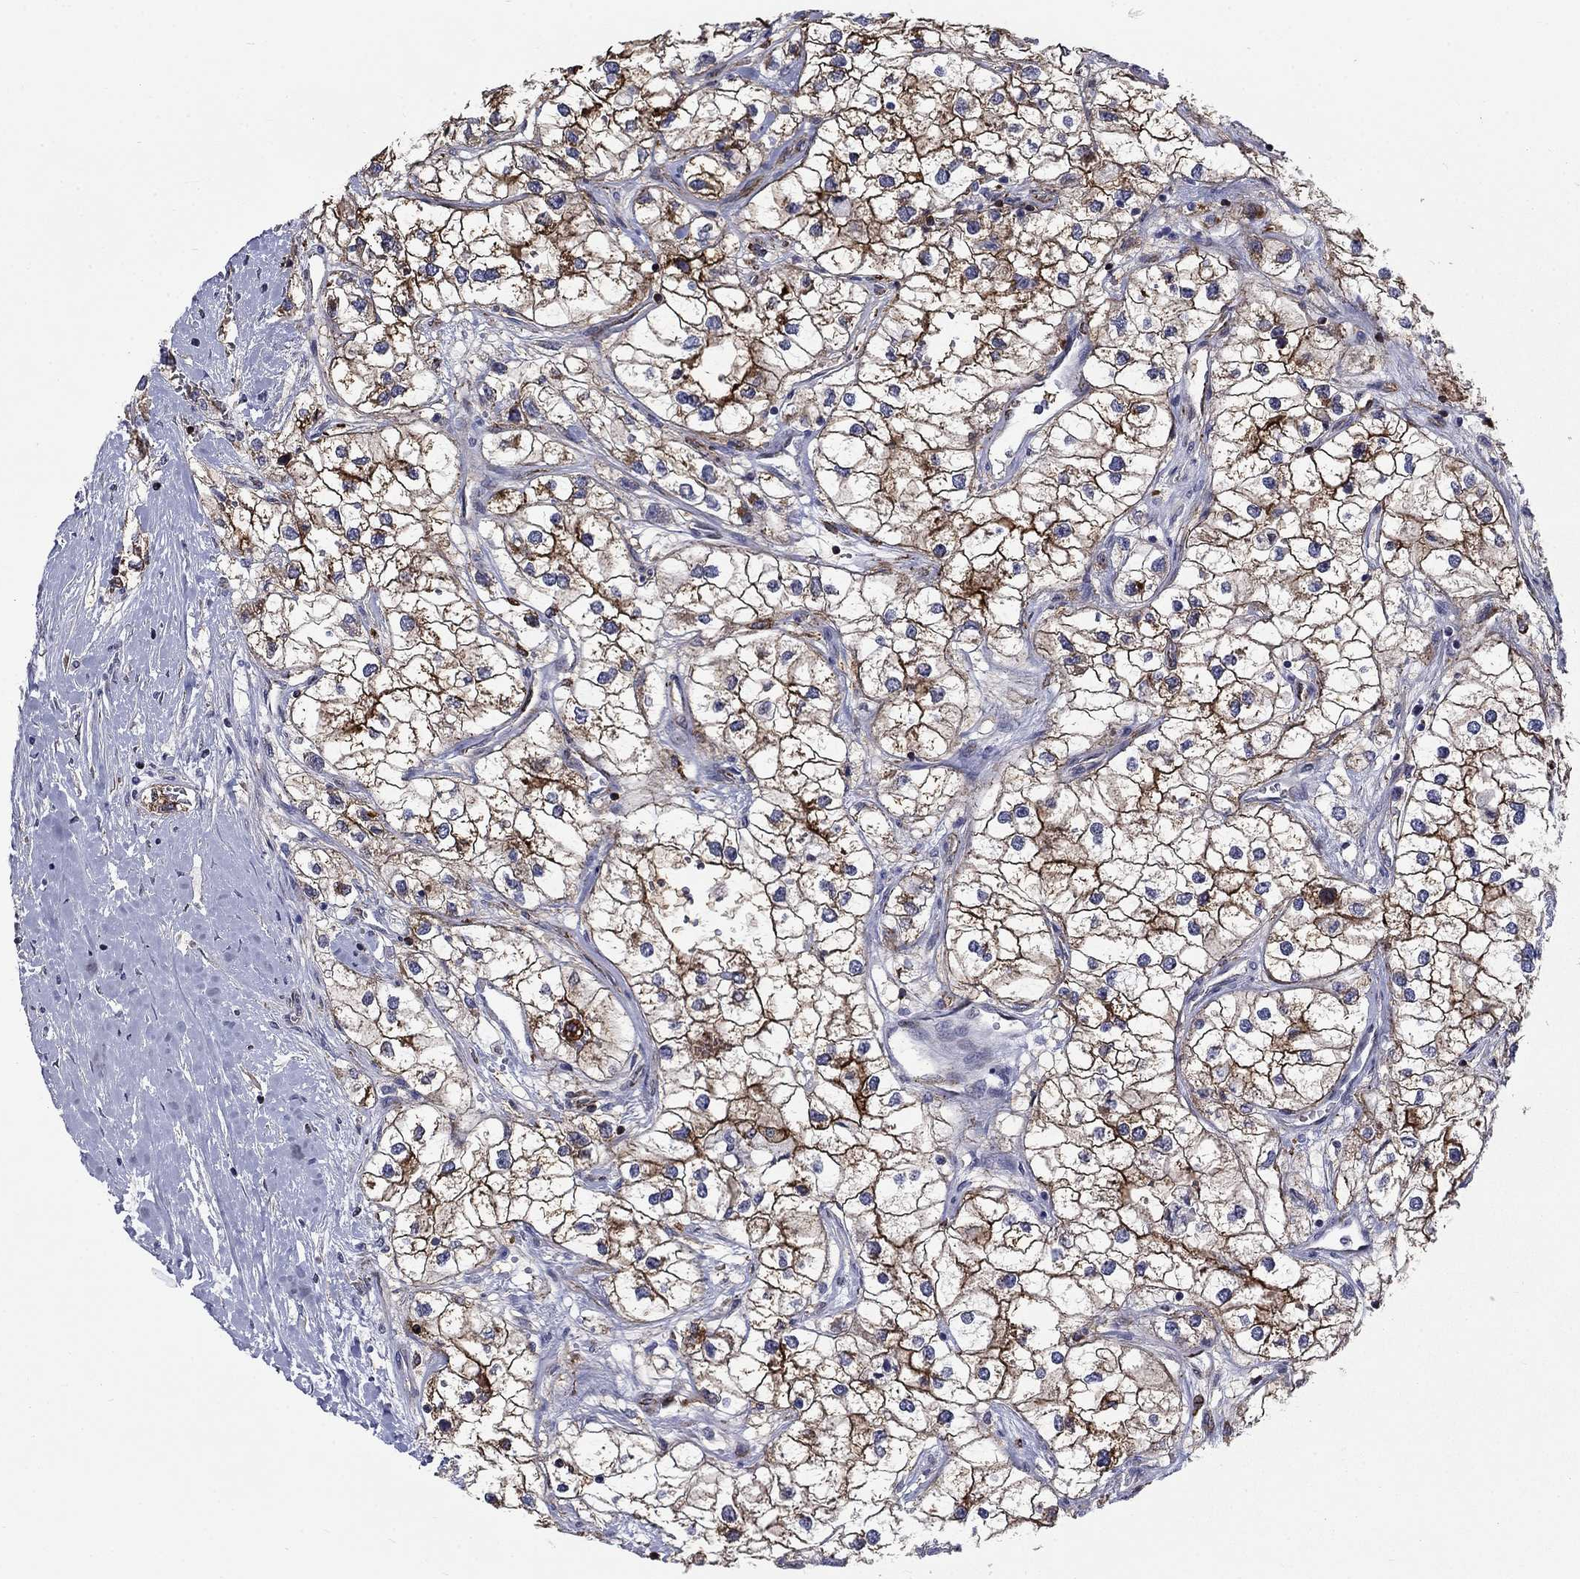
{"staining": {"intensity": "strong", "quantity": "25%-75%", "location": "cytoplasmic/membranous"}, "tissue": "renal cancer", "cell_type": "Tumor cells", "image_type": "cancer", "snomed": [{"axis": "morphology", "description": "Adenocarcinoma, NOS"}, {"axis": "topography", "description": "Kidney"}], "caption": "DAB immunohistochemical staining of human renal cancer reveals strong cytoplasmic/membranous protein expression in approximately 25%-75% of tumor cells.", "gene": "SLC1A1", "patient": {"sex": "male", "age": 59}}